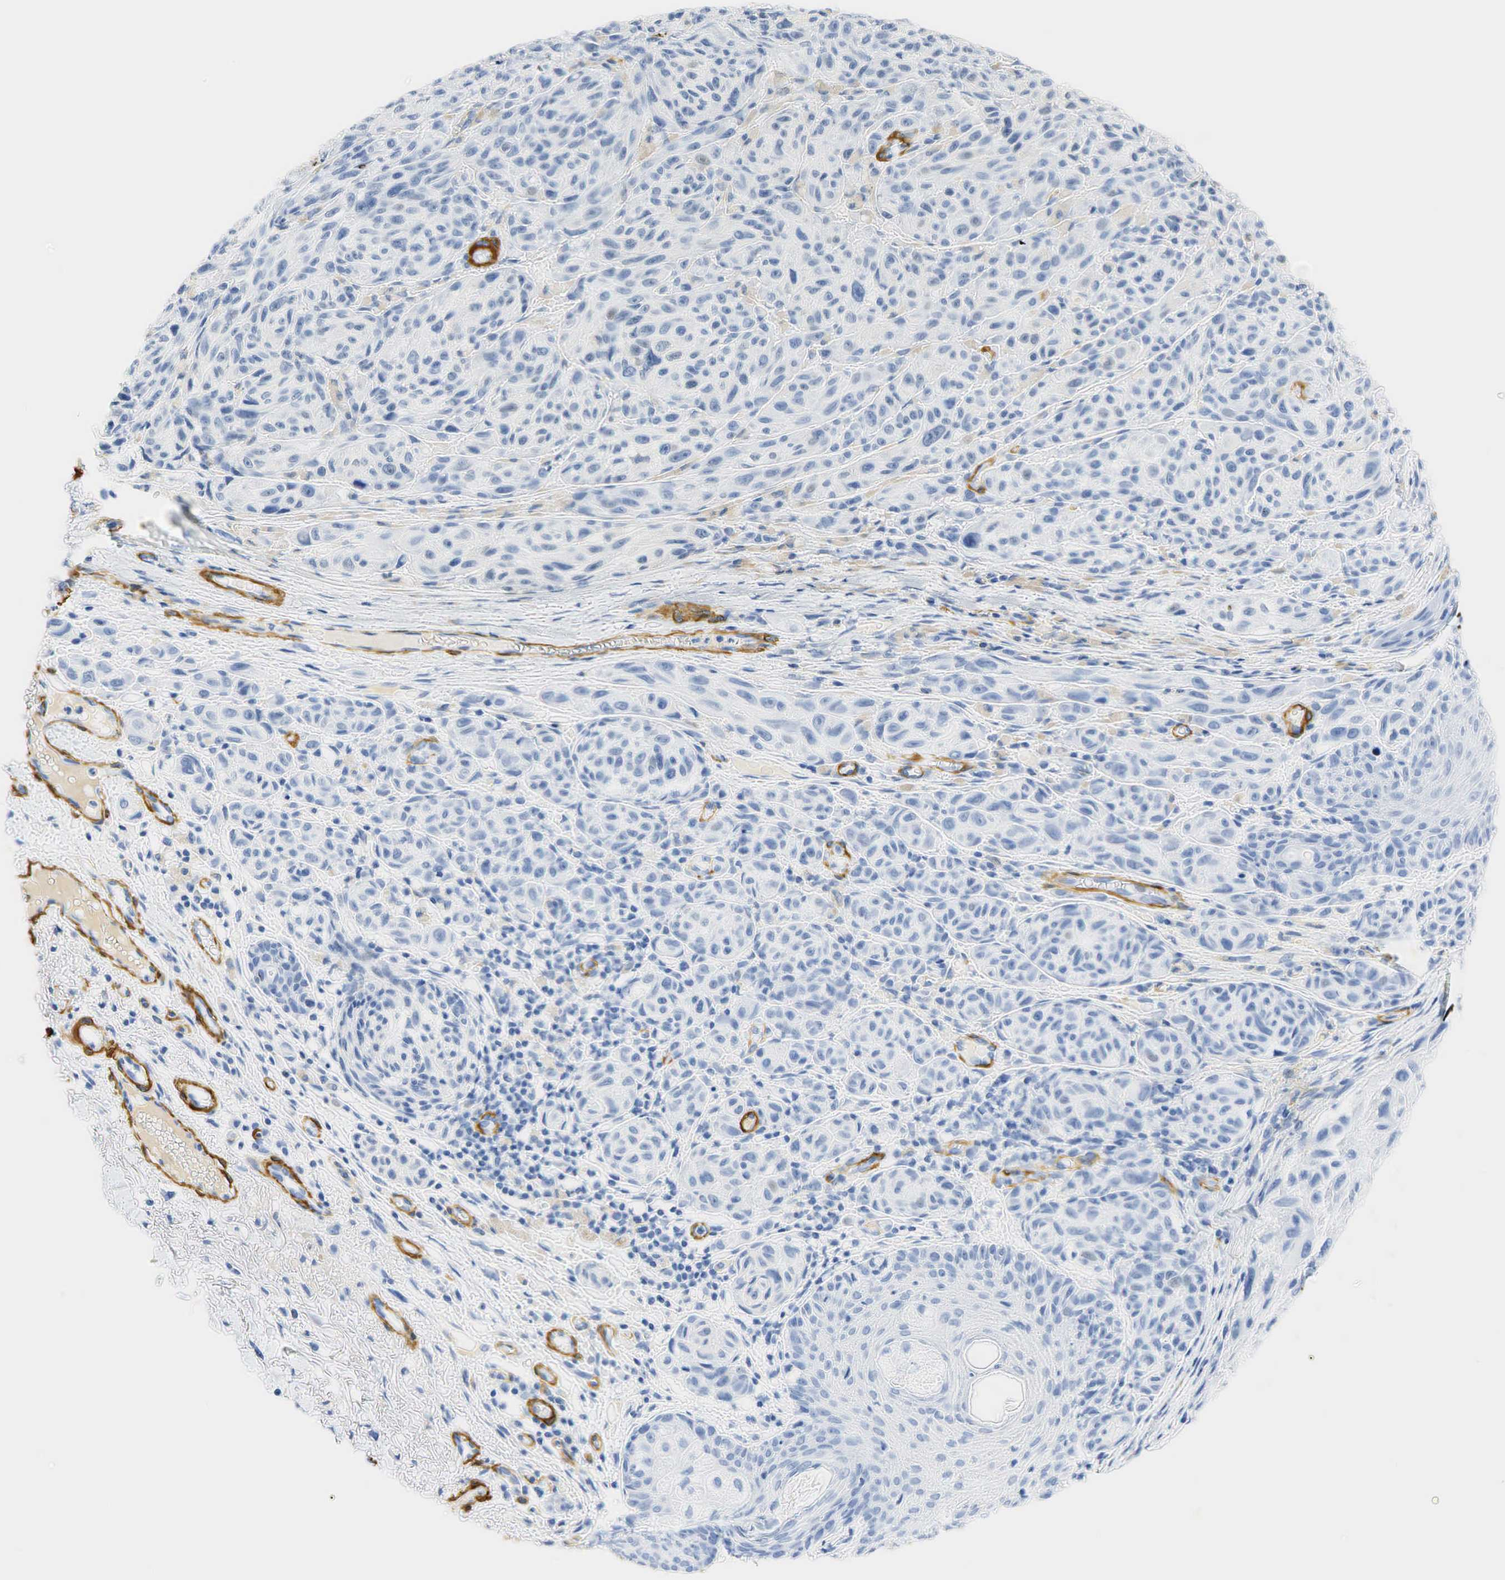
{"staining": {"intensity": "negative", "quantity": "none", "location": "none"}, "tissue": "melanoma", "cell_type": "Tumor cells", "image_type": "cancer", "snomed": [{"axis": "morphology", "description": "Malignant melanoma, NOS"}, {"axis": "topography", "description": "Skin"}], "caption": "Immunohistochemical staining of malignant melanoma reveals no significant expression in tumor cells. (DAB immunohistochemistry (IHC) with hematoxylin counter stain).", "gene": "ACTA1", "patient": {"sex": "male", "age": 70}}